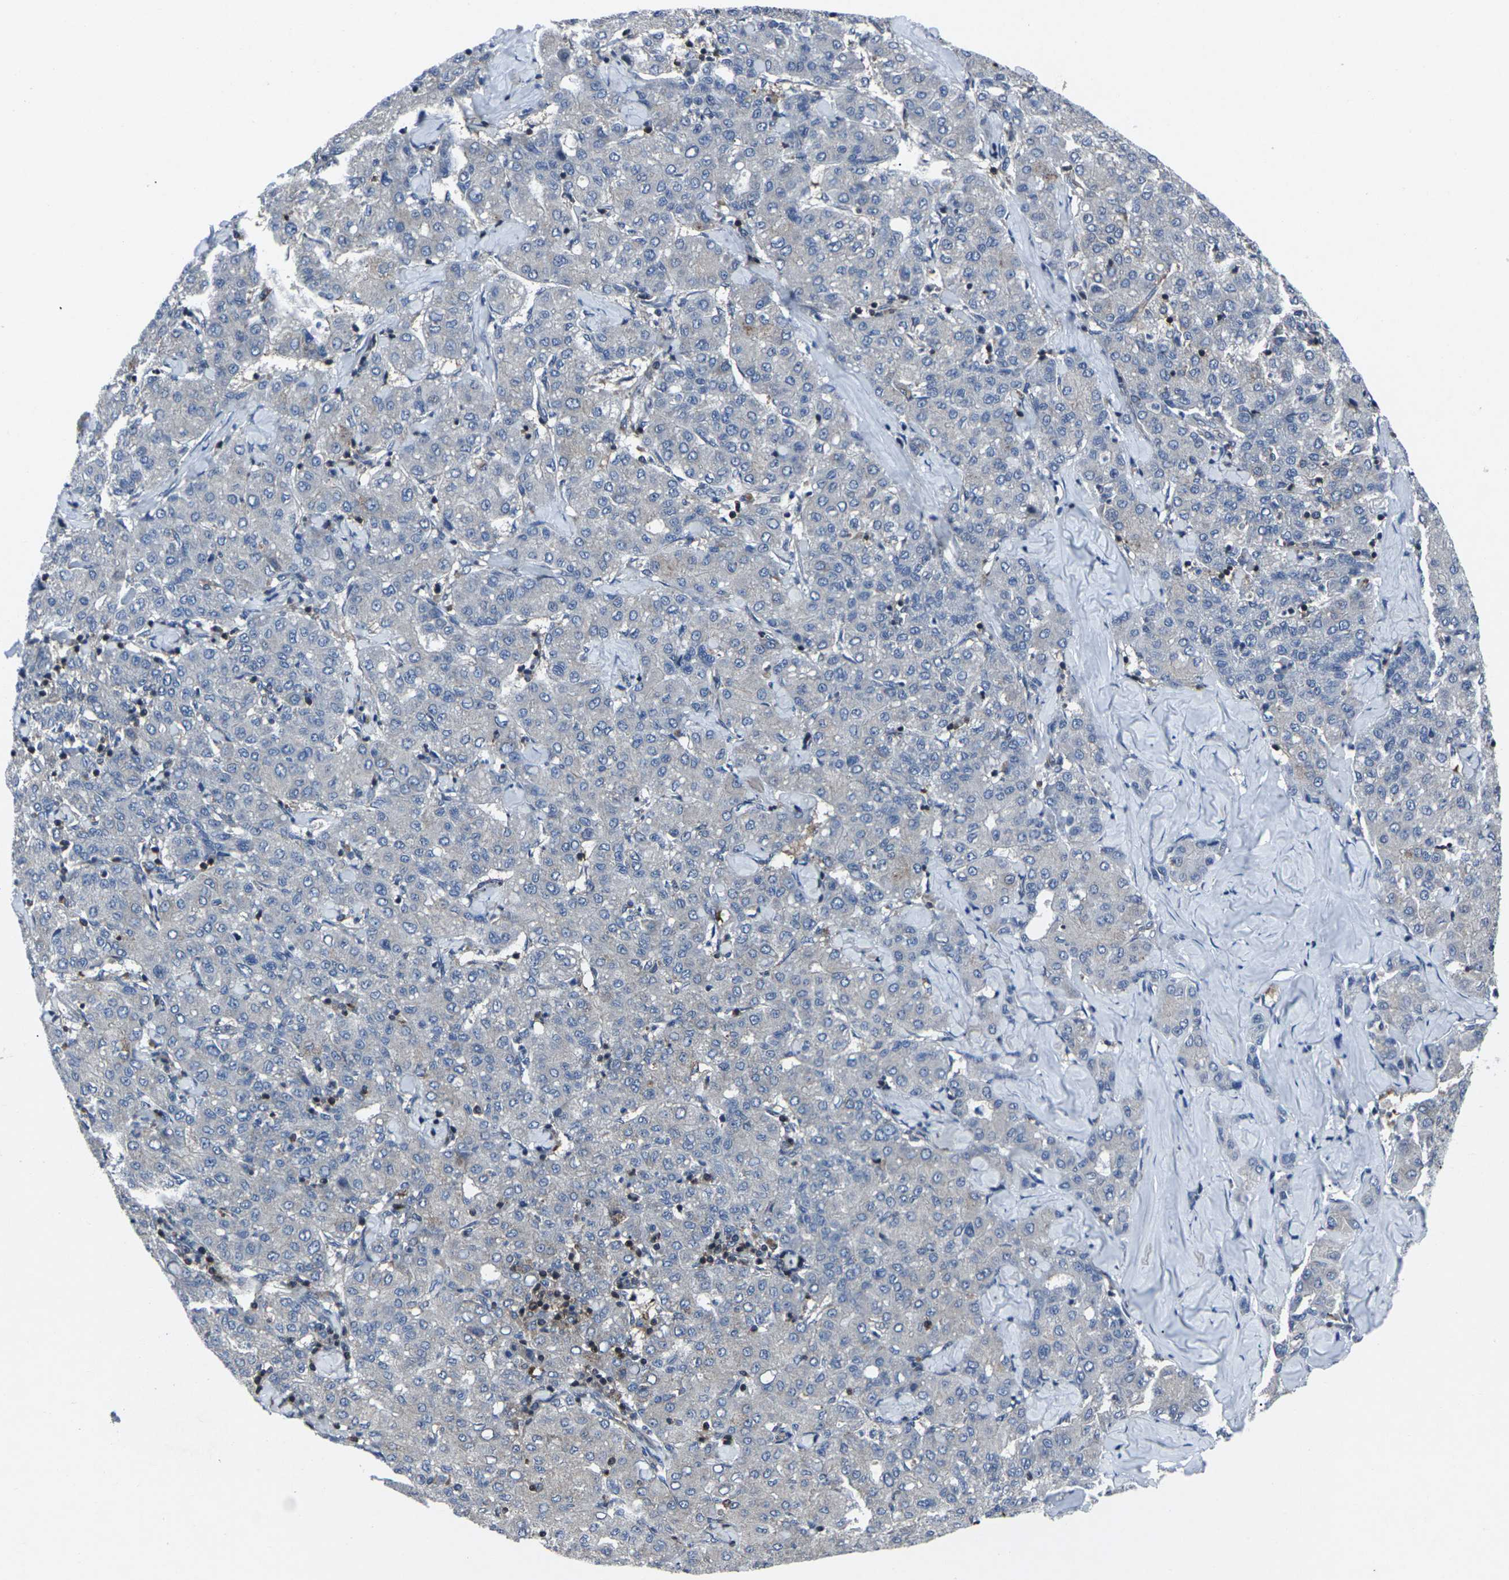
{"staining": {"intensity": "negative", "quantity": "none", "location": "none"}, "tissue": "liver cancer", "cell_type": "Tumor cells", "image_type": "cancer", "snomed": [{"axis": "morphology", "description": "Carcinoma, Hepatocellular, NOS"}, {"axis": "topography", "description": "Liver"}], "caption": "DAB immunohistochemical staining of human liver hepatocellular carcinoma reveals no significant expression in tumor cells.", "gene": "STAT4", "patient": {"sex": "male", "age": 65}}